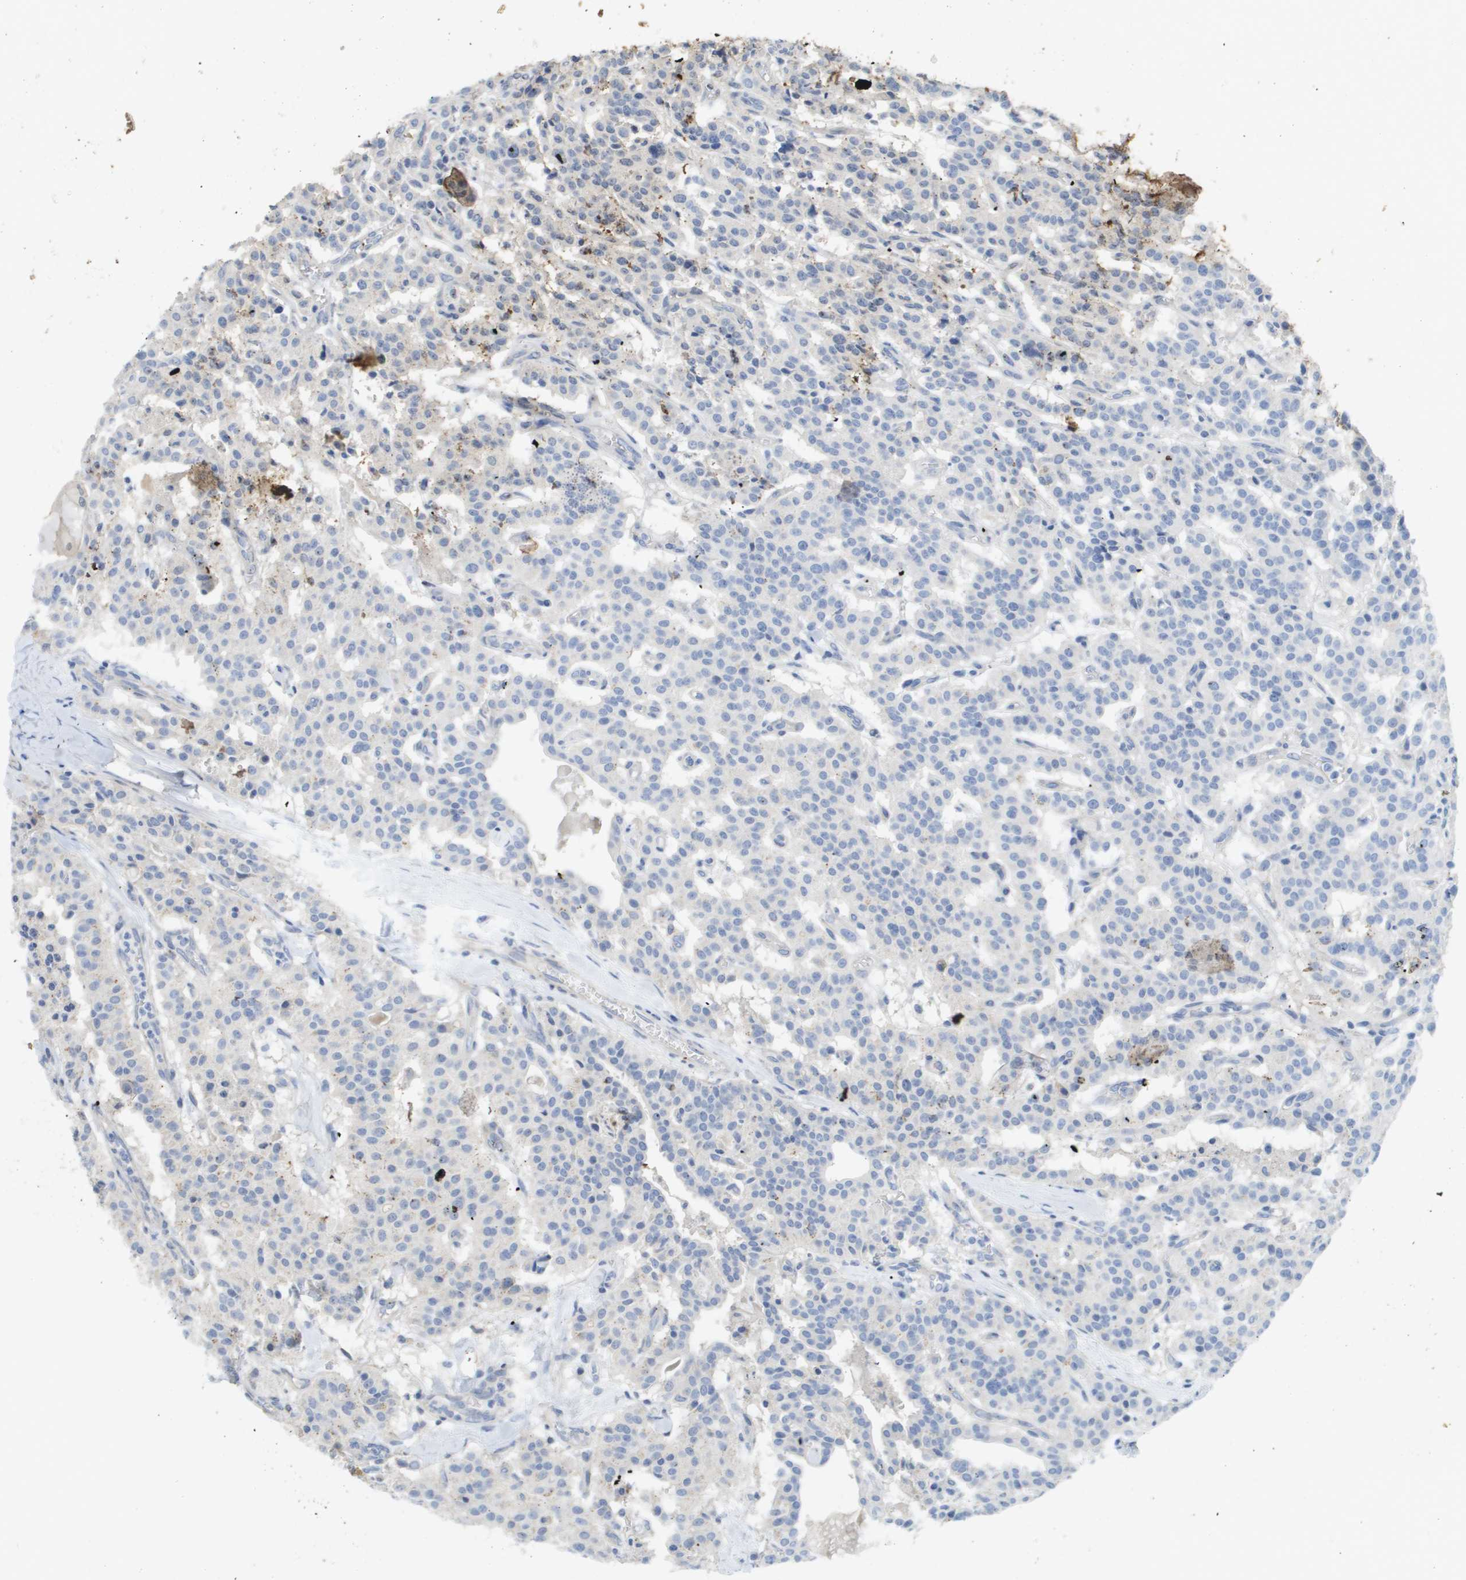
{"staining": {"intensity": "negative", "quantity": "none", "location": "none"}, "tissue": "carcinoid", "cell_type": "Tumor cells", "image_type": "cancer", "snomed": [{"axis": "morphology", "description": "Carcinoid, malignant, NOS"}, {"axis": "topography", "description": "Lung"}], "caption": "Tumor cells show no significant expression in malignant carcinoid.", "gene": "MYL3", "patient": {"sex": "male", "age": 30}}